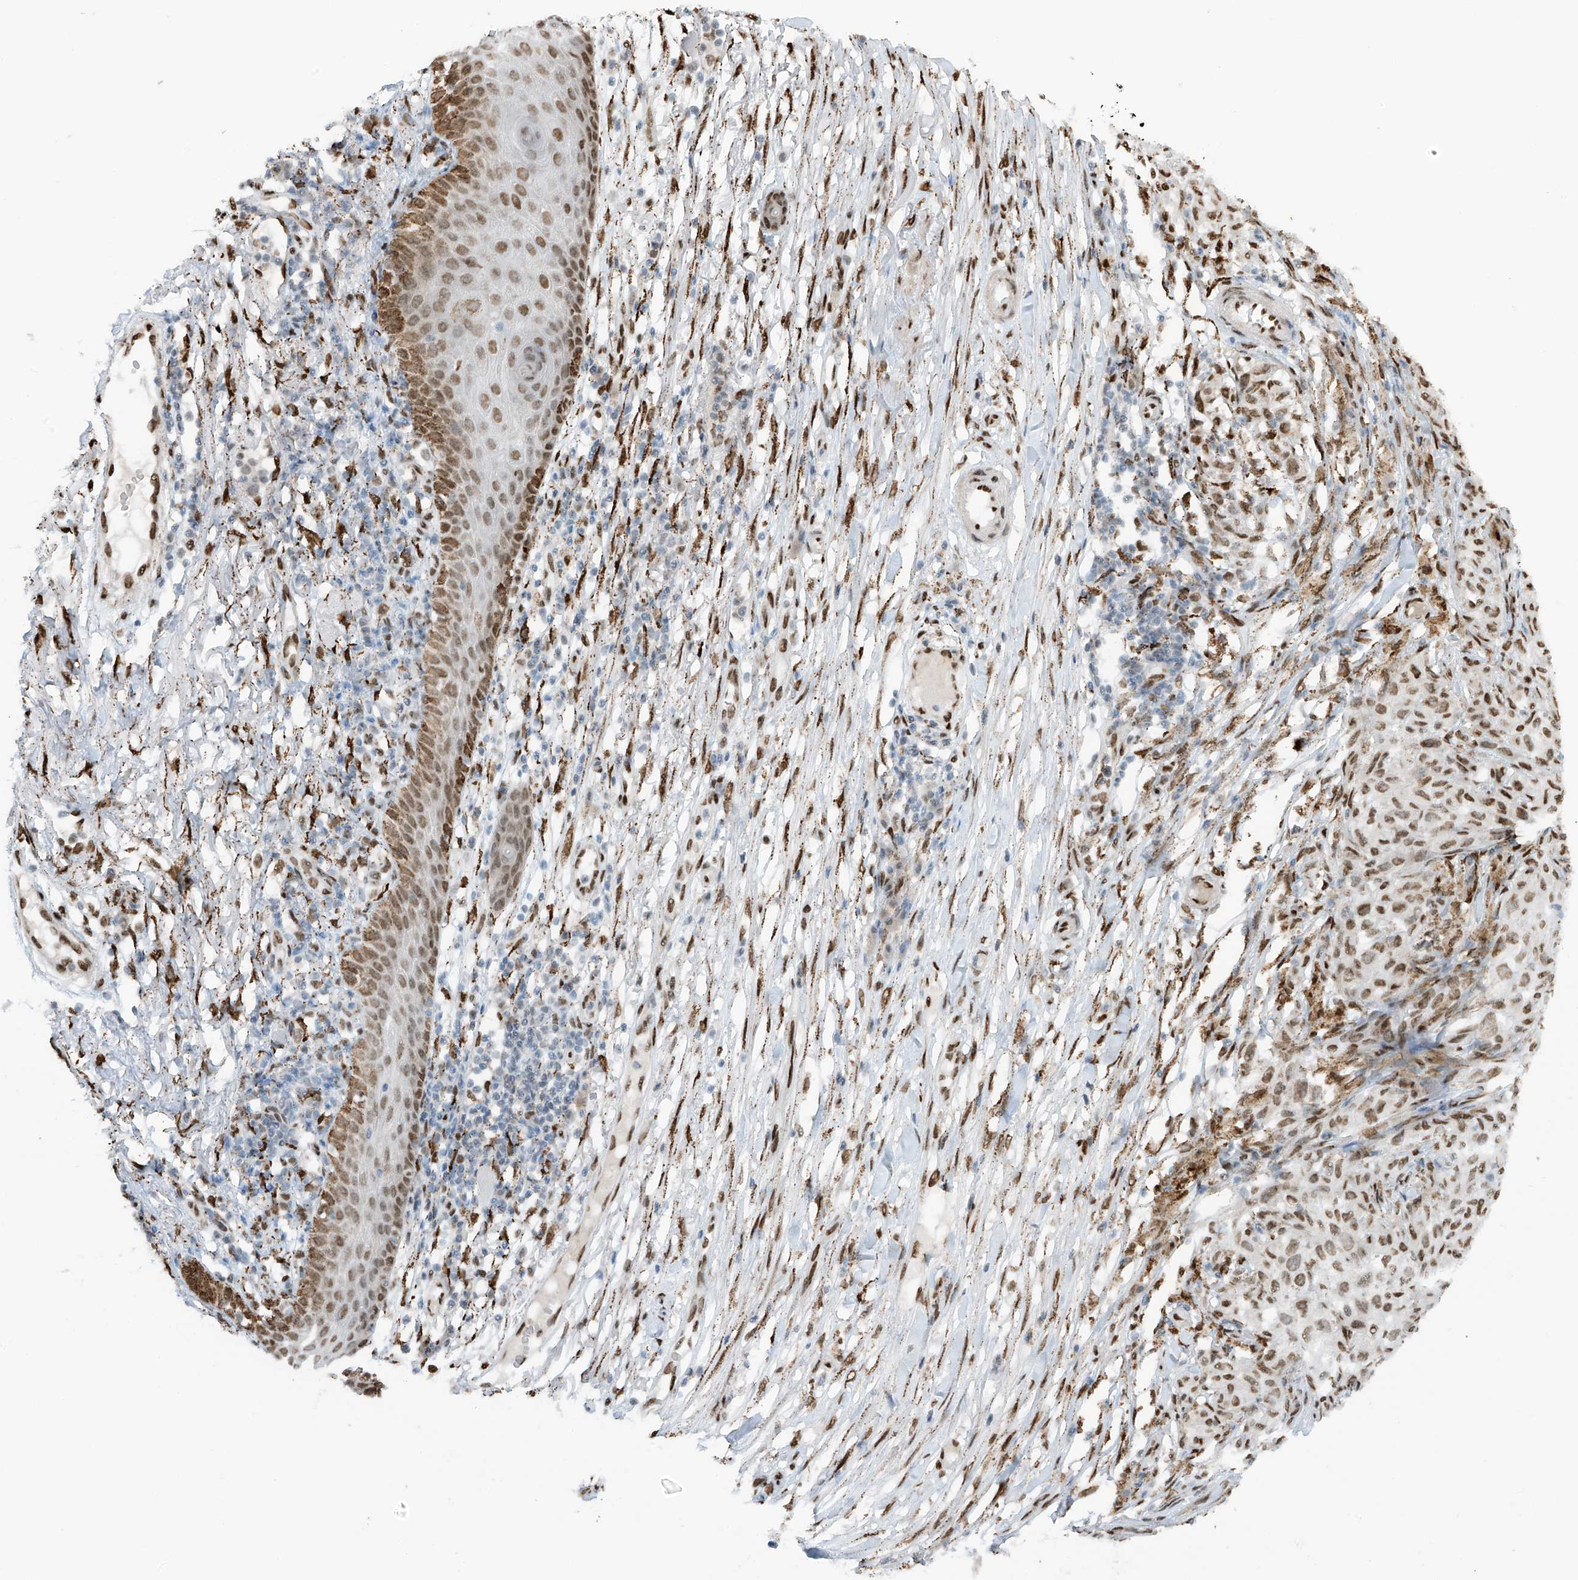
{"staining": {"intensity": "moderate", "quantity": "<25%", "location": "nuclear"}, "tissue": "melanoma", "cell_type": "Tumor cells", "image_type": "cancer", "snomed": [{"axis": "morphology", "description": "Malignant melanoma, NOS"}, {"axis": "topography", "description": "Skin"}], "caption": "This micrograph displays IHC staining of human malignant melanoma, with low moderate nuclear staining in about <25% of tumor cells.", "gene": "PM20D2", "patient": {"sex": "female", "age": 82}}